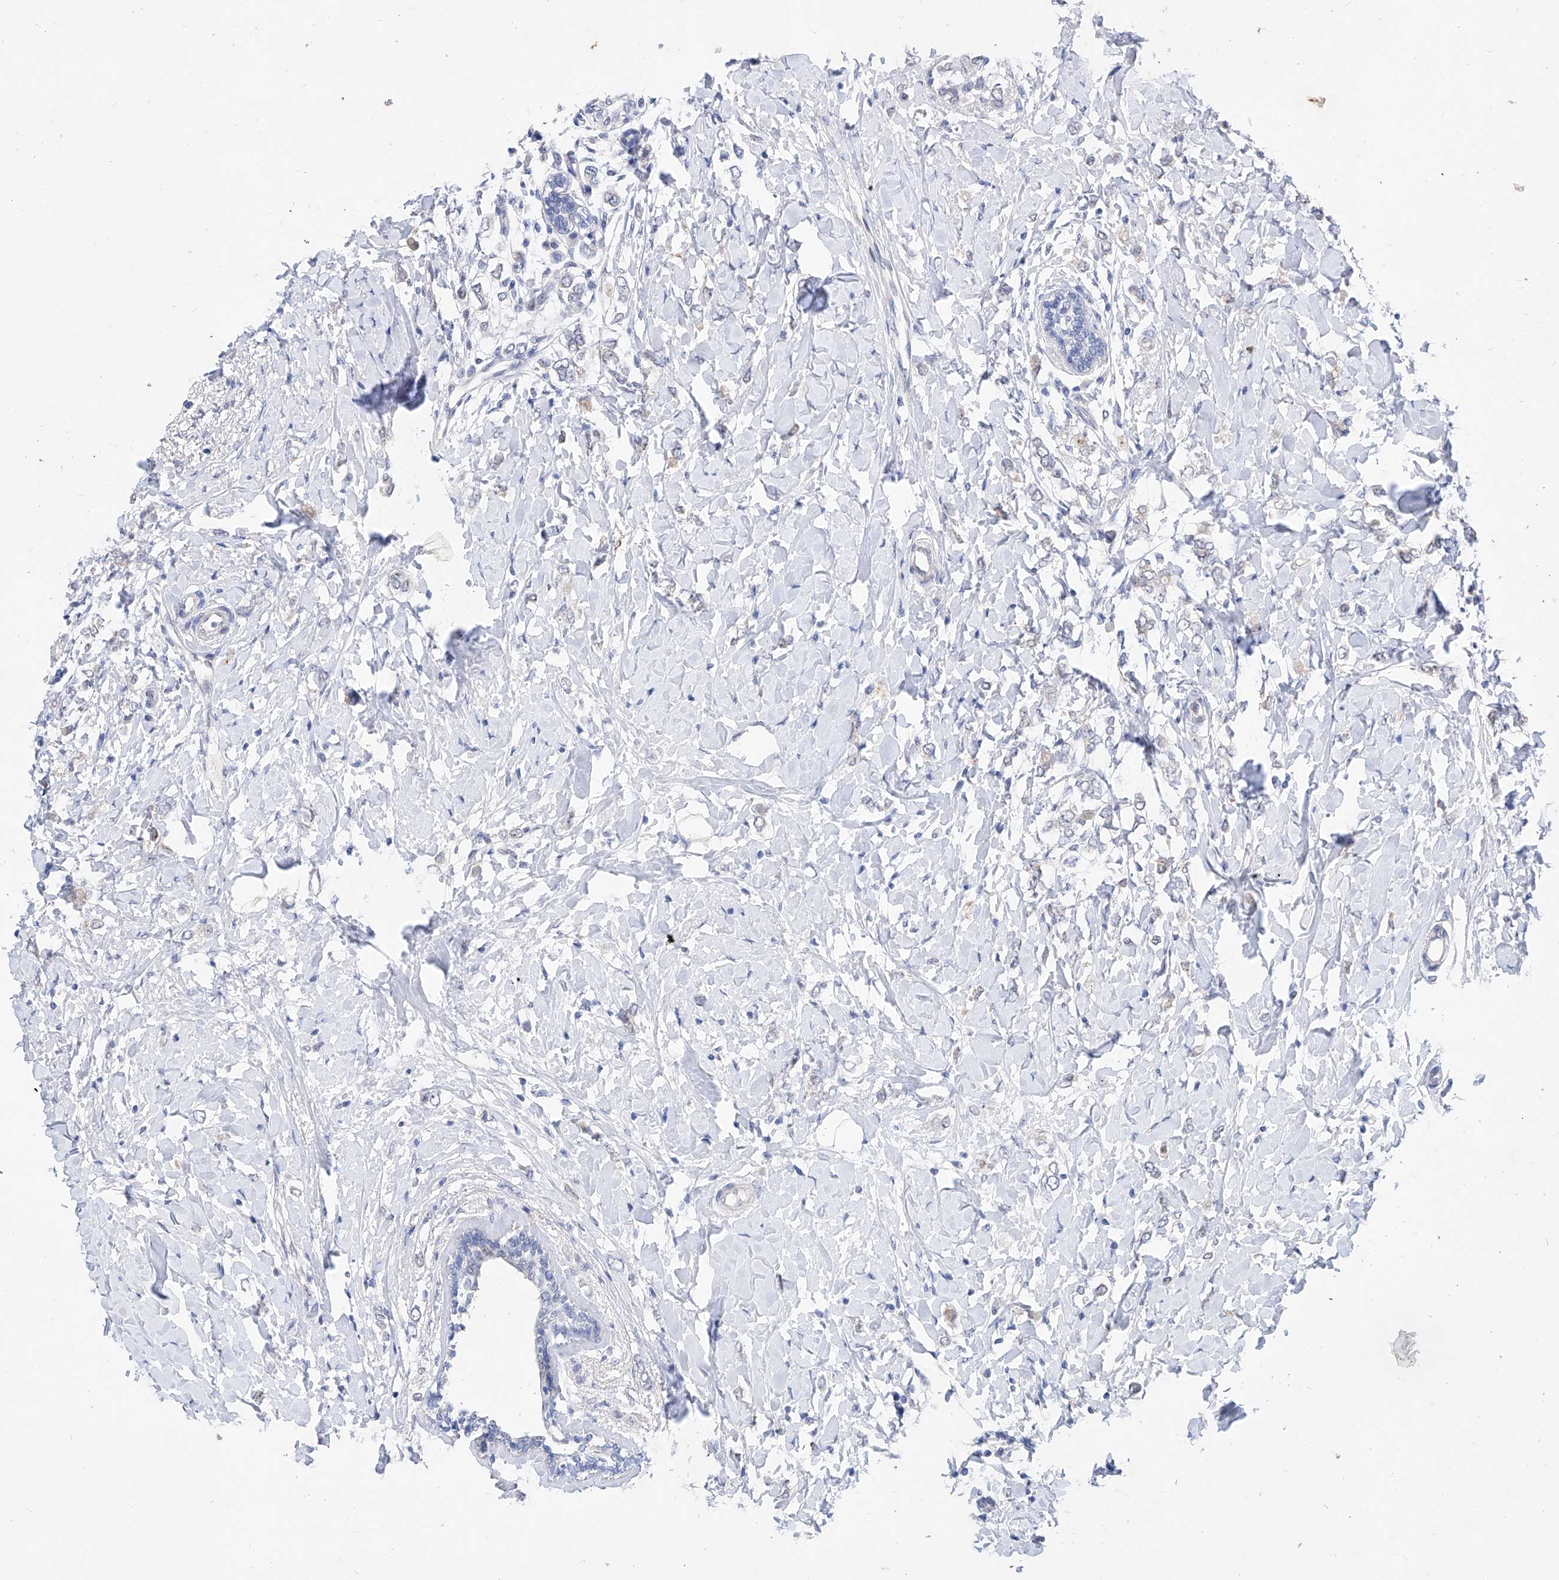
{"staining": {"intensity": "weak", "quantity": "<25%", "location": "cytoplasmic/membranous"}, "tissue": "breast cancer", "cell_type": "Tumor cells", "image_type": "cancer", "snomed": [{"axis": "morphology", "description": "Normal tissue, NOS"}, {"axis": "morphology", "description": "Lobular carcinoma"}, {"axis": "topography", "description": "Breast"}], "caption": "There is no significant staining in tumor cells of breast cancer (lobular carcinoma).", "gene": "BPTF", "patient": {"sex": "female", "age": 47}}